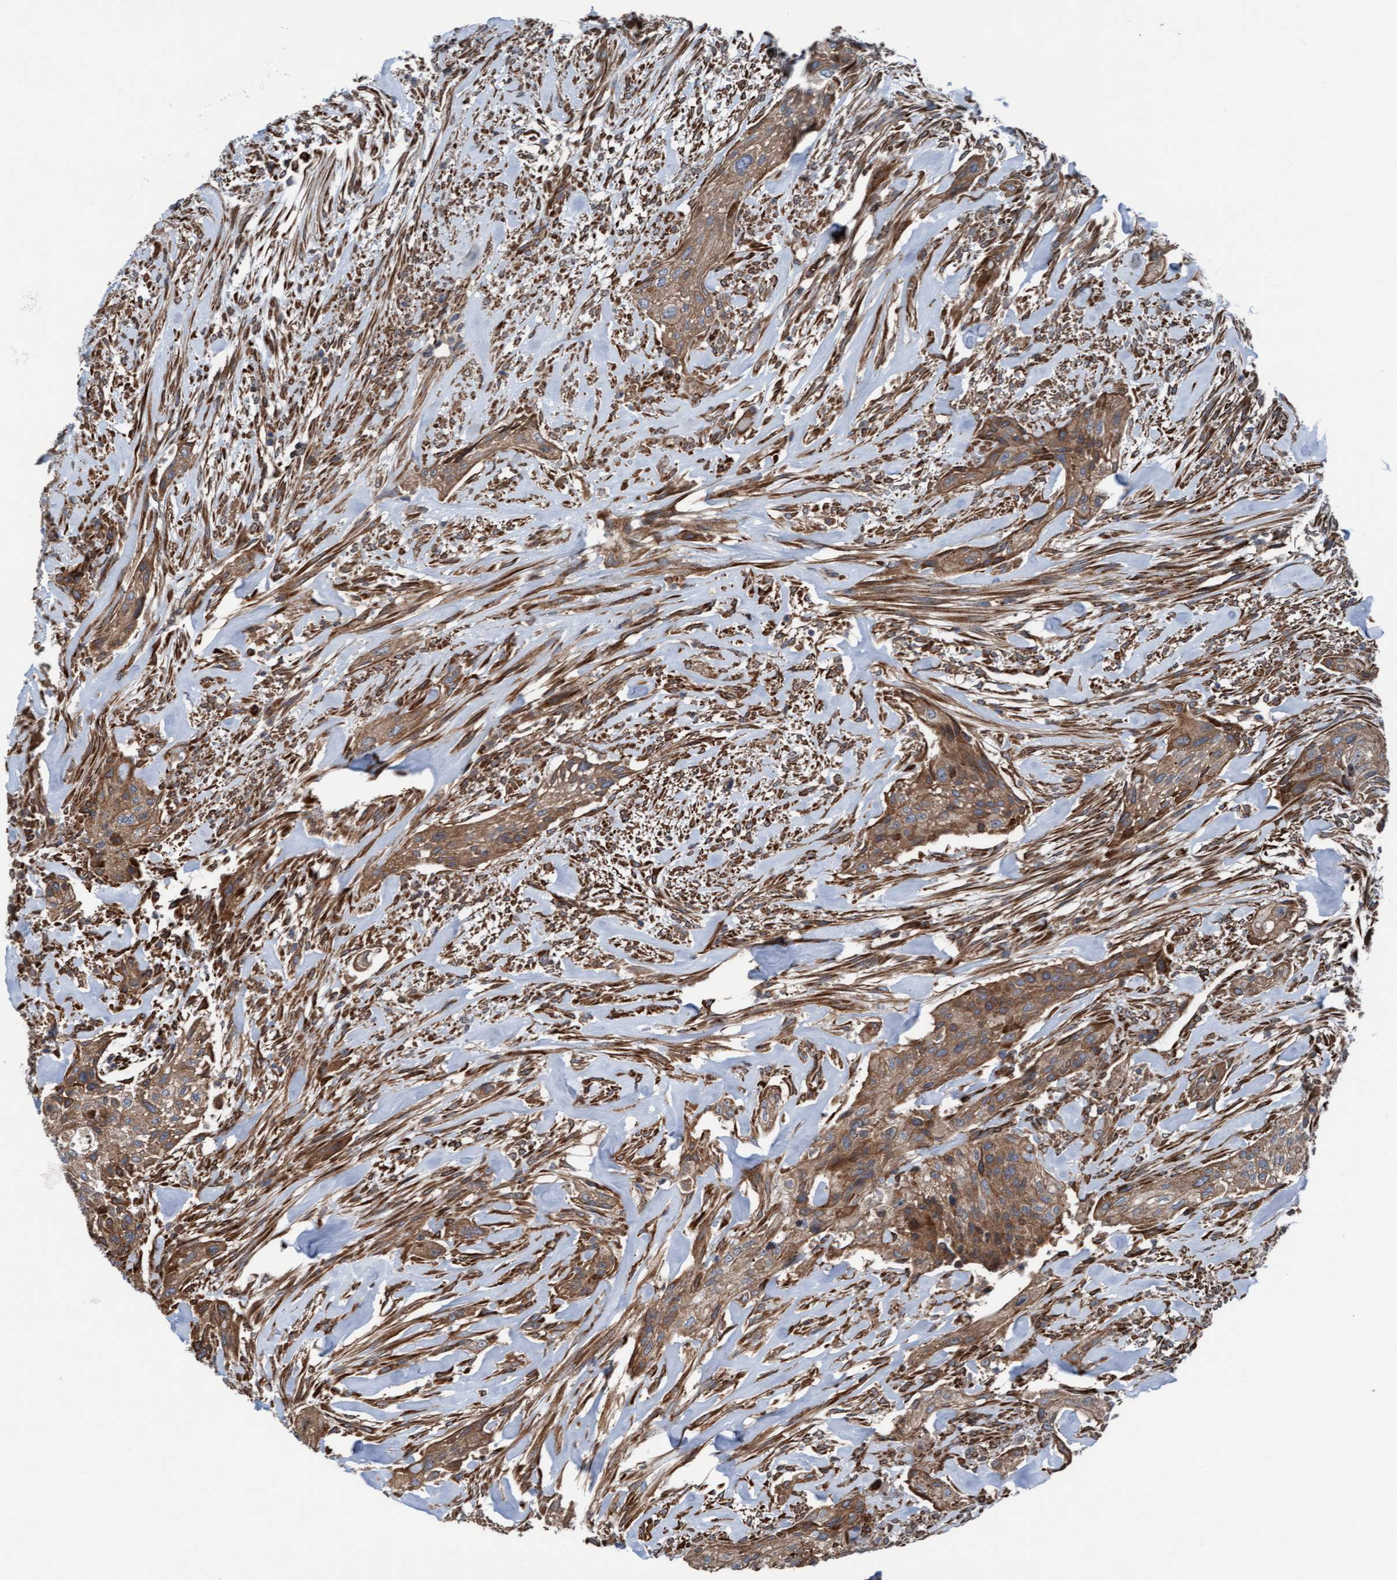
{"staining": {"intensity": "moderate", "quantity": ">75%", "location": "cytoplasmic/membranous"}, "tissue": "urothelial cancer", "cell_type": "Tumor cells", "image_type": "cancer", "snomed": [{"axis": "morphology", "description": "Urothelial carcinoma, Low grade"}, {"axis": "morphology", "description": "Urothelial carcinoma, High grade"}, {"axis": "topography", "description": "Urinary bladder"}], "caption": "Protein expression analysis of human urothelial carcinoma (low-grade) reveals moderate cytoplasmic/membranous positivity in about >75% of tumor cells. (DAB (3,3'-diaminobenzidine) = brown stain, brightfield microscopy at high magnification).", "gene": "RAP1GAP2", "patient": {"sex": "male", "age": 35}}